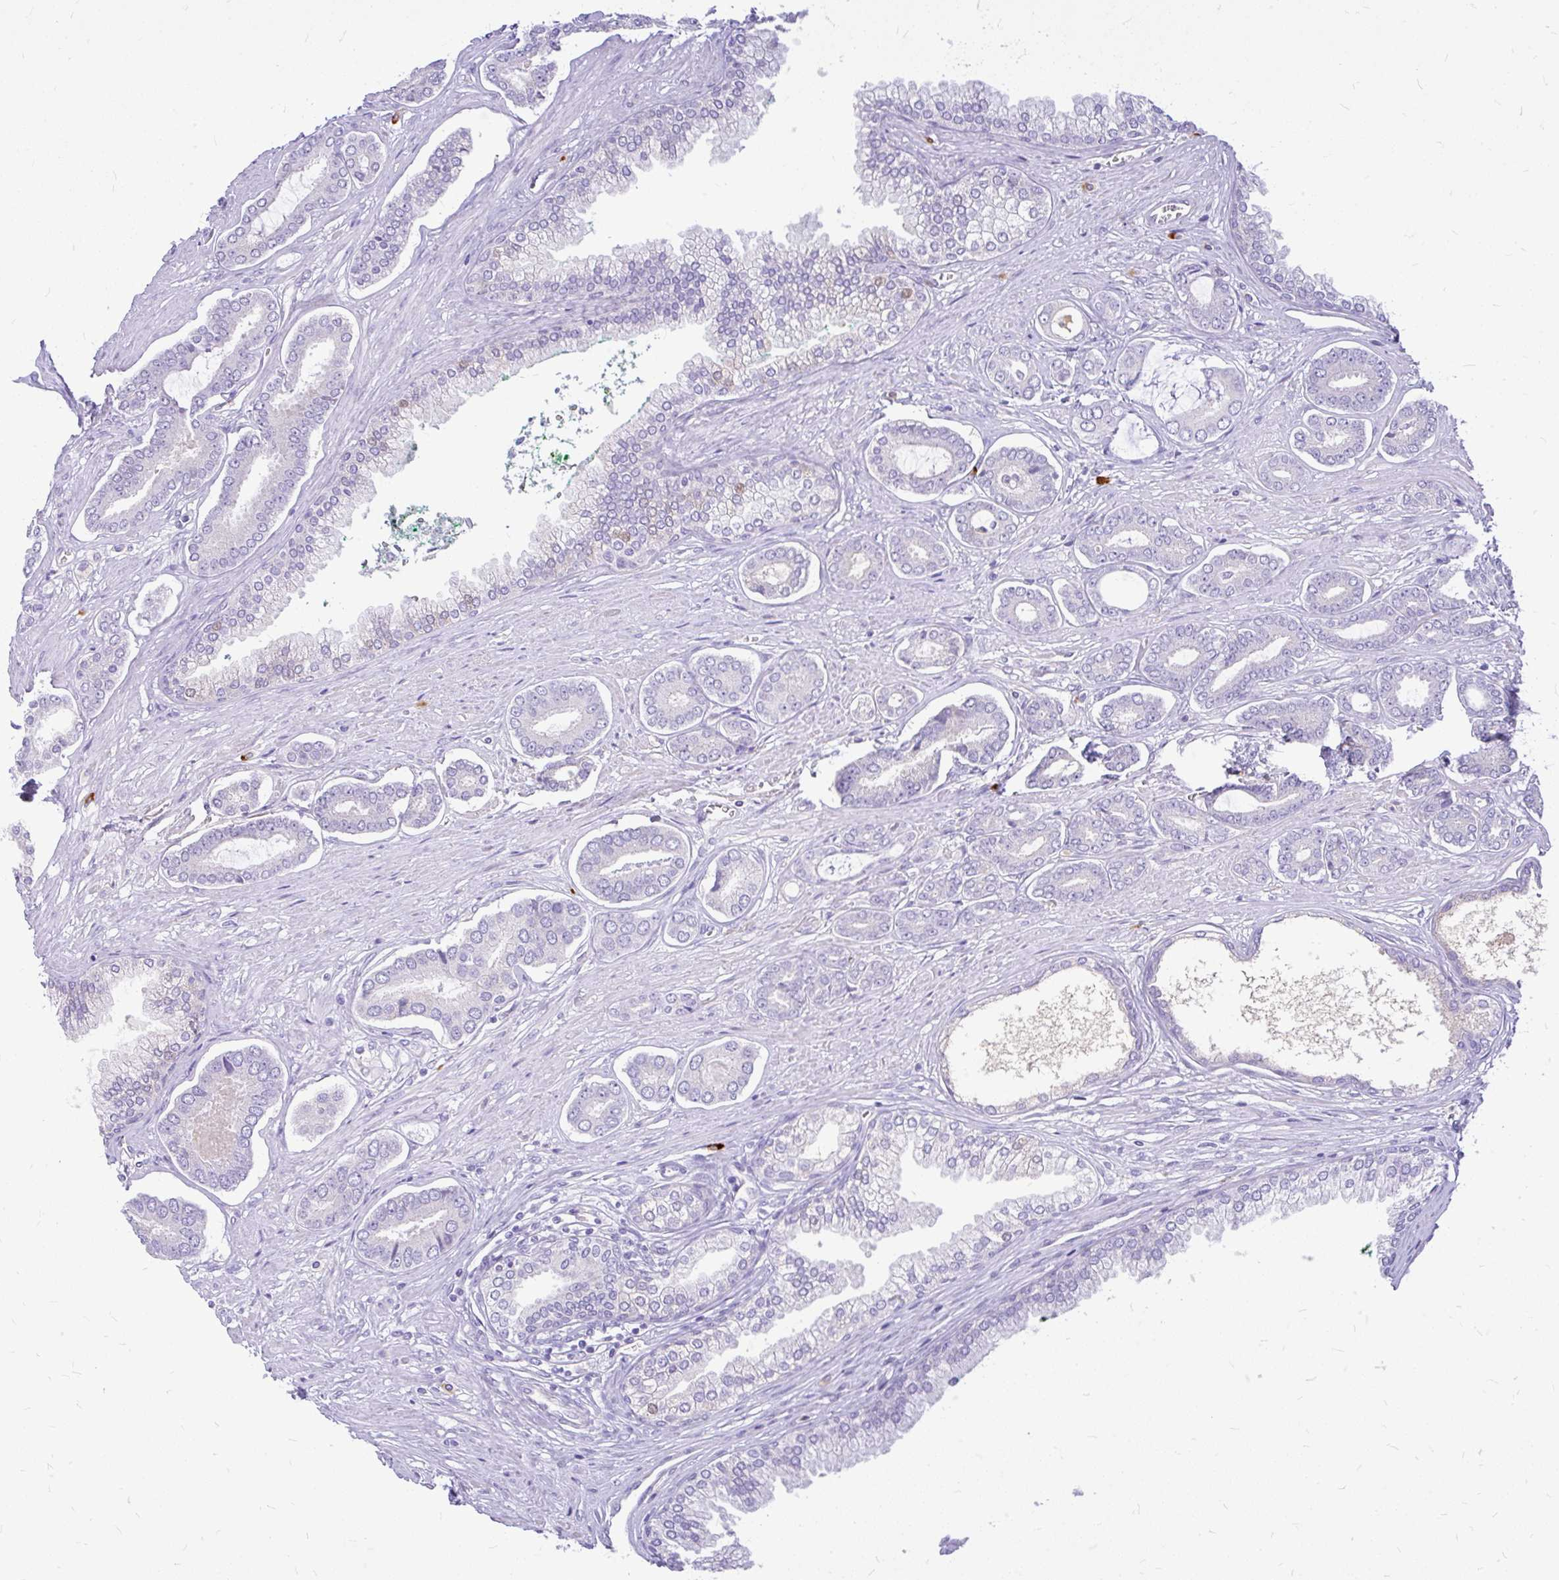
{"staining": {"intensity": "negative", "quantity": "none", "location": "none"}, "tissue": "prostate cancer", "cell_type": "Tumor cells", "image_type": "cancer", "snomed": [{"axis": "morphology", "description": "Adenocarcinoma, NOS"}, {"axis": "topography", "description": "Prostate and seminal vesicle, NOS"}], "caption": "There is no significant staining in tumor cells of adenocarcinoma (prostate). (Immunohistochemistry (ihc), brightfield microscopy, high magnification).", "gene": "MAP1LC3A", "patient": {"sex": "male", "age": 76}}